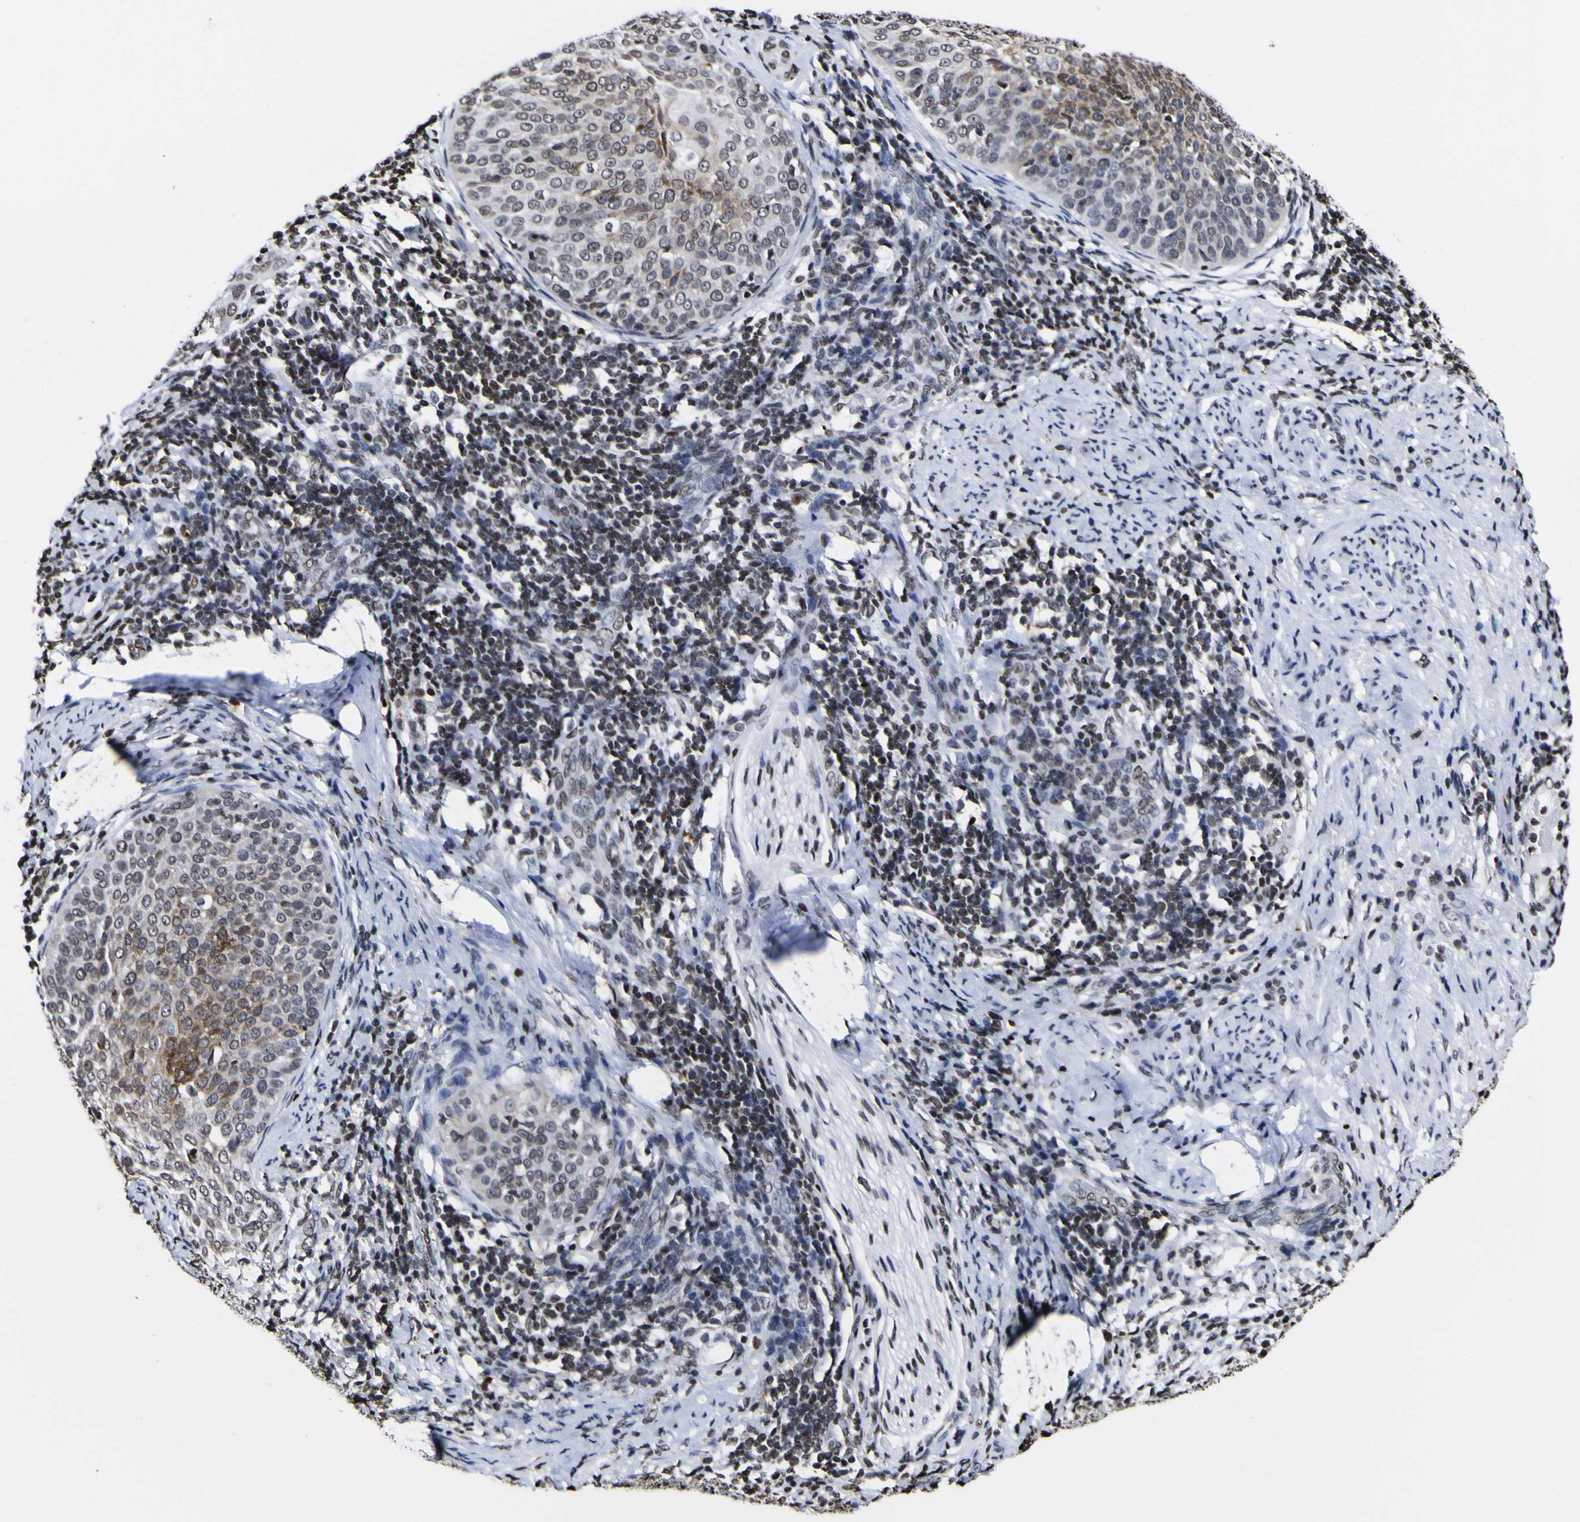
{"staining": {"intensity": "moderate", "quantity": "25%-75%", "location": "cytoplasmic/membranous,nuclear"}, "tissue": "cervical cancer", "cell_type": "Tumor cells", "image_type": "cancer", "snomed": [{"axis": "morphology", "description": "Squamous cell carcinoma, NOS"}, {"axis": "topography", "description": "Cervix"}], "caption": "Immunohistochemistry (IHC) staining of squamous cell carcinoma (cervical), which displays medium levels of moderate cytoplasmic/membranous and nuclear expression in about 25%-75% of tumor cells indicating moderate cytoplasmic/membranous and nuclear protein staining. The staining was performed using DAB (brown) for protein detection and nuclei were counterstained in hematoxylin (blue).", "gene": "PIAS1", "patient": {"sex": "female", "age": 51}}